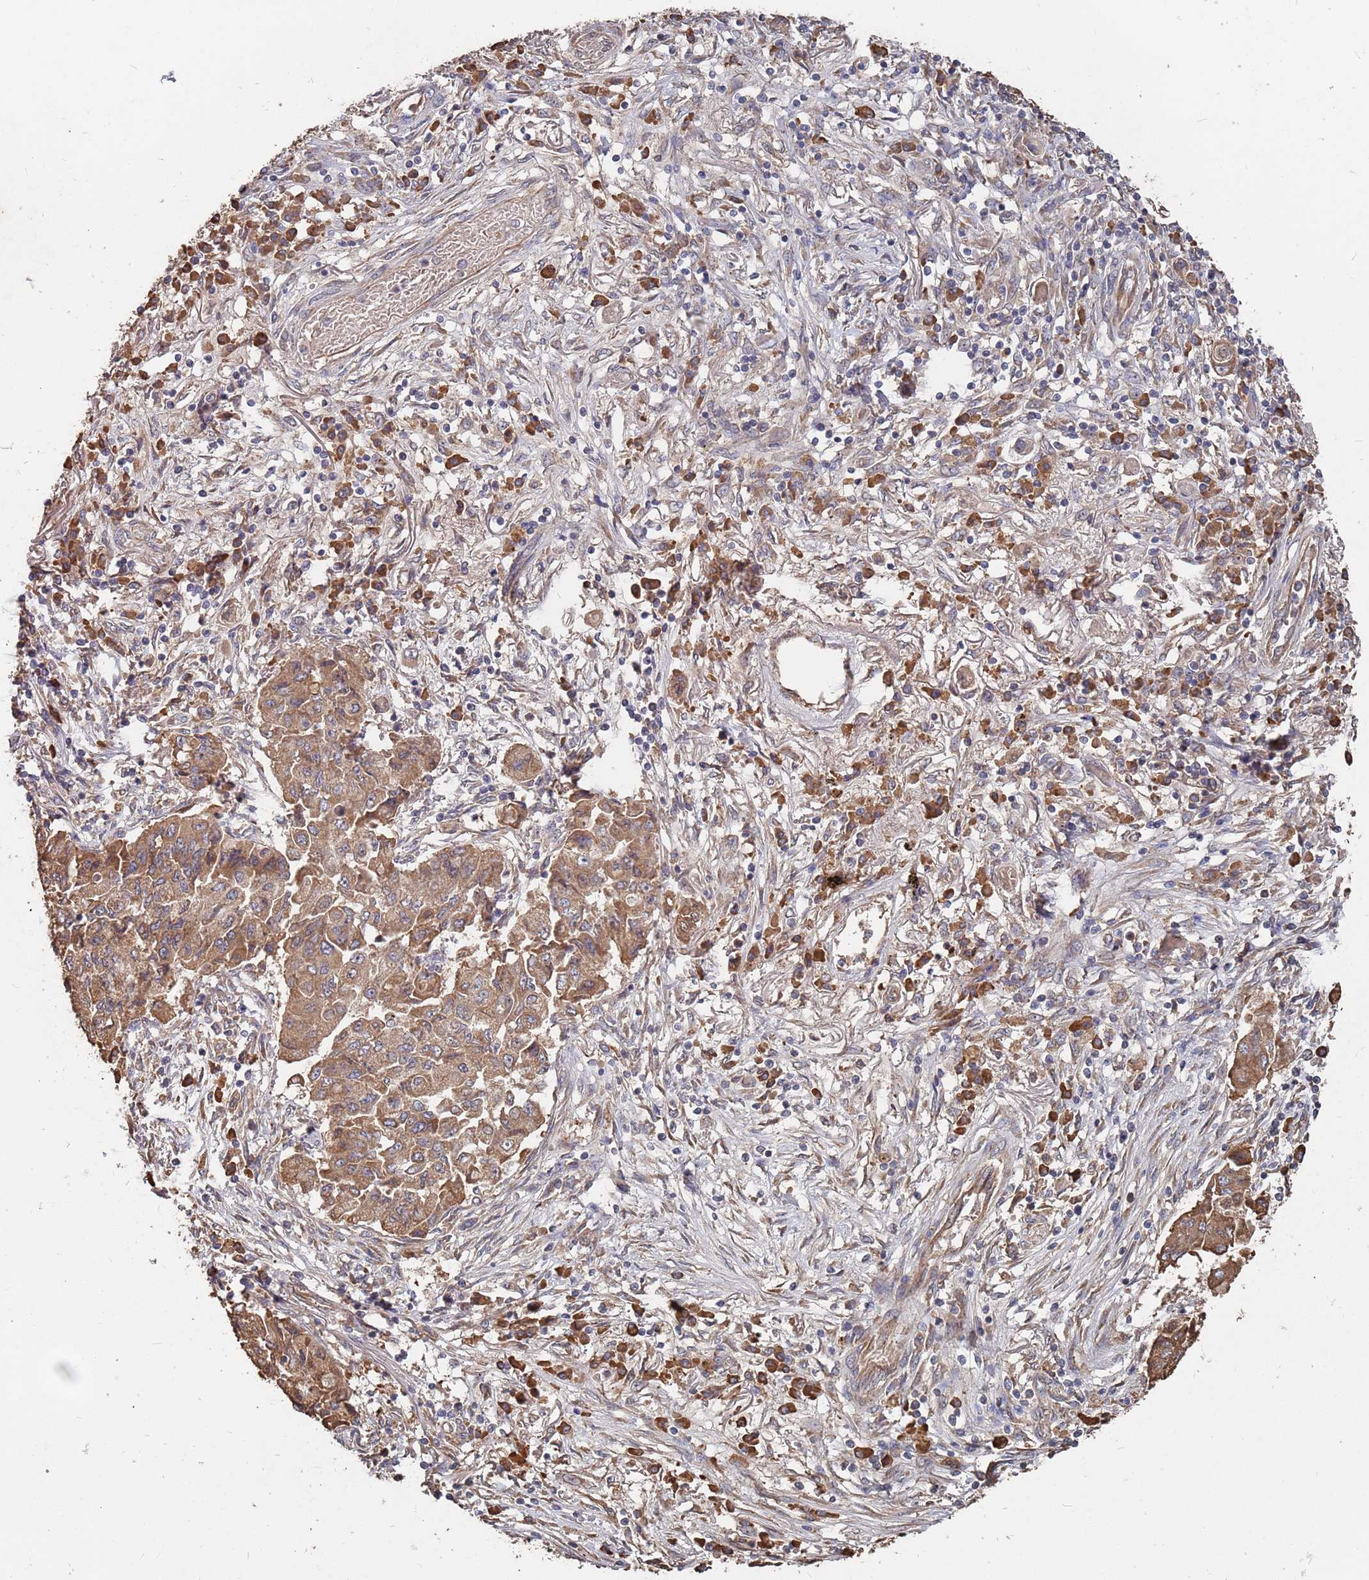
{"staining": {"intensity": "moderate", "quantity": ">75%", "location": "cytoplasmic/membranous"}, "tissue": "lung cancer", "cell_type": "Tumor cells", "image_type": "cancer", "snomed": [{"axis": "morphology", "description": "Squamous cell carcinoma, NOS"}, {"axis": "topography", "description": "Lung"}], "caption": "There is medium levels of moderate cytoplasmic/membranous staining in tumor cells of lung cancer (squamous cell carcinoma), as demonstrated by immunohistochemical staining (brown color).", "gene": "ATG5", "patient": {"sex": "male", "age": 74}}